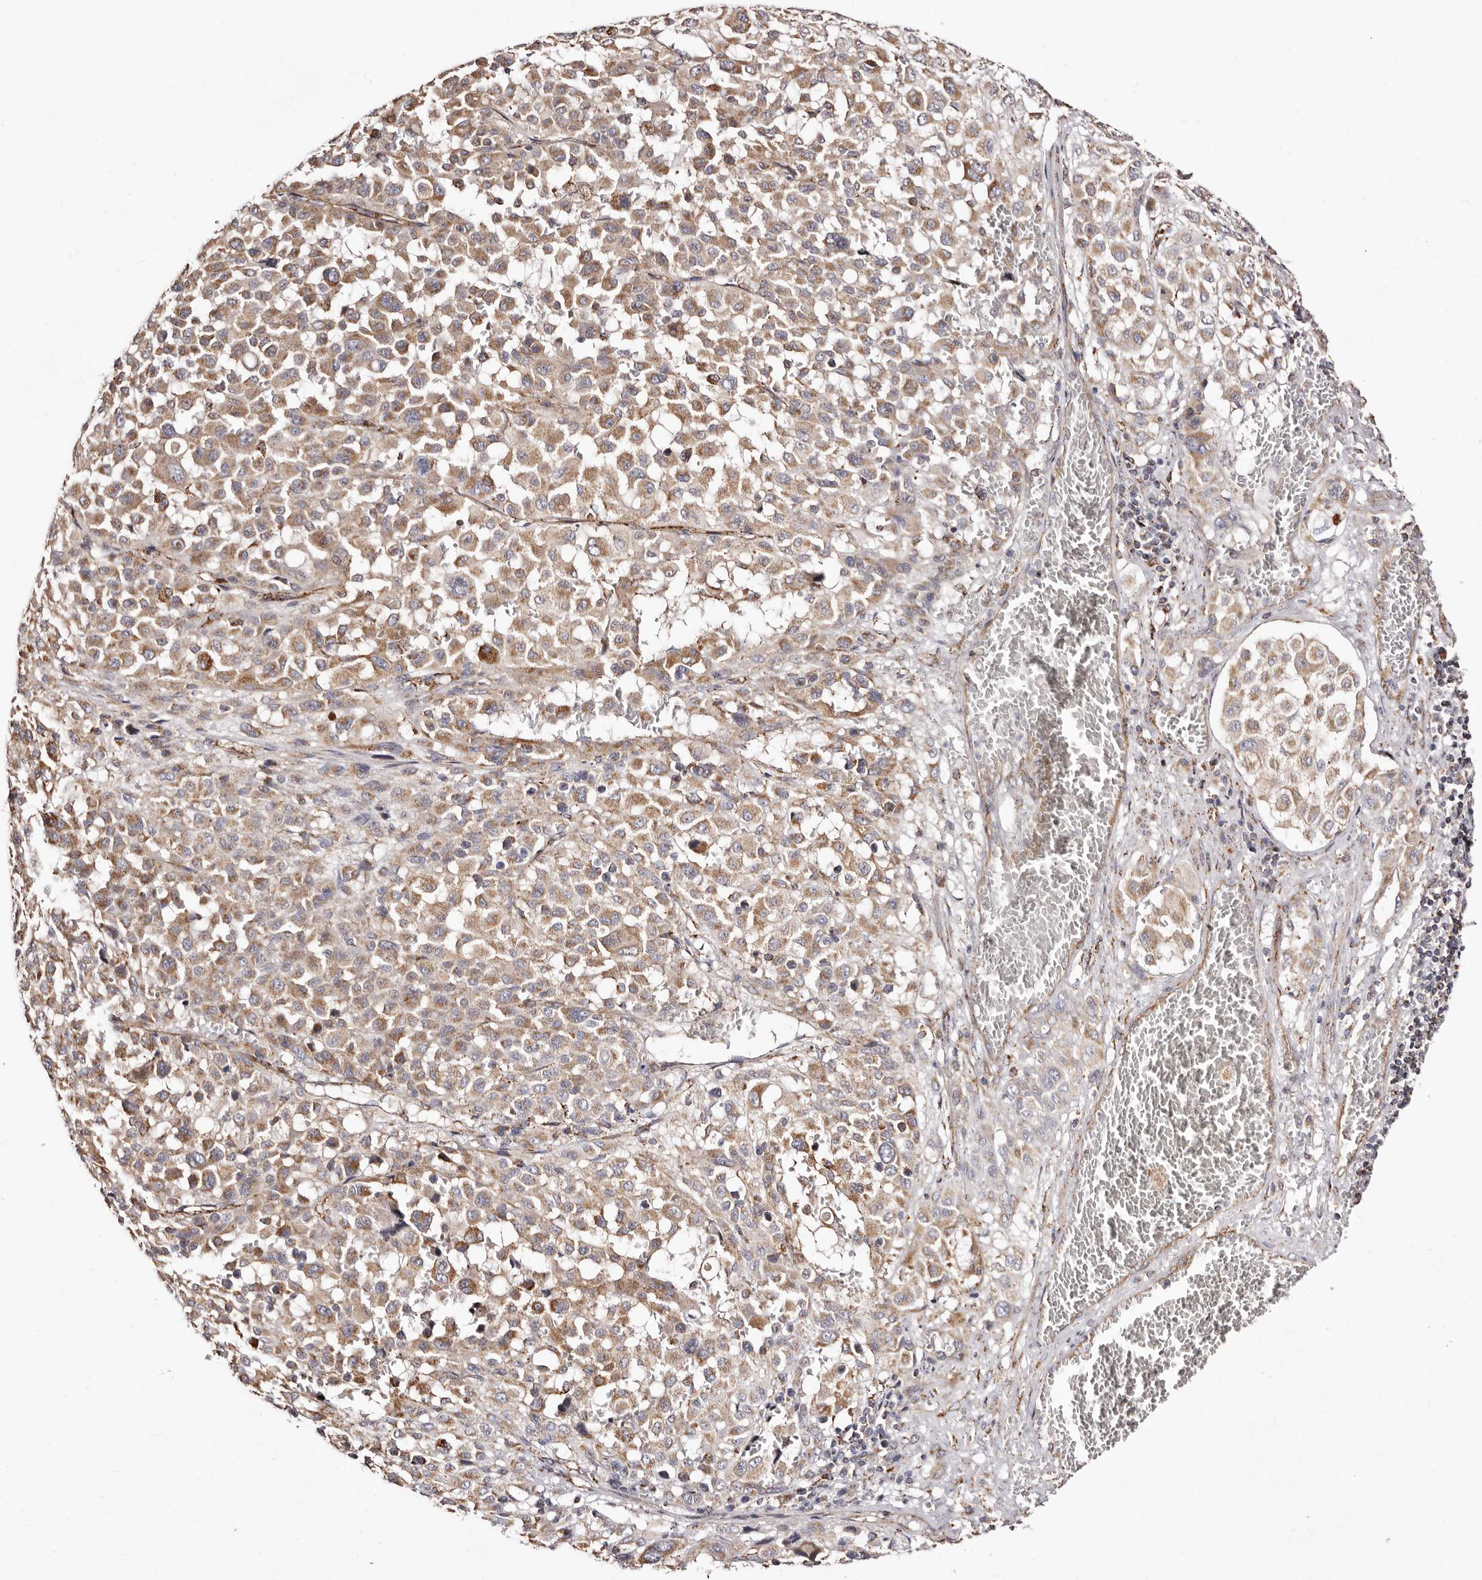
{"staining": {"intensity": "moderate", "quantity": ">75%", "location": "cytoplasmic/membranous"}, "tissue": "melanoma", "cell_type": "Tumor cells", "image_type": "cancer", "snomed": [{"axis": "morphology", "description": "Malignant melanoma, Metastatic site"}, {"axis": "topography", "description": "Skin"}], "caption": "An IHC histopathology image of neoplastic tissue is shown. Protein staining in brown shows moderate cytoplasmic/membranous positivity in melanoma within tumor cells.", "gene": "LUZP1", "patient": {"sex": "female", "age": 74}}